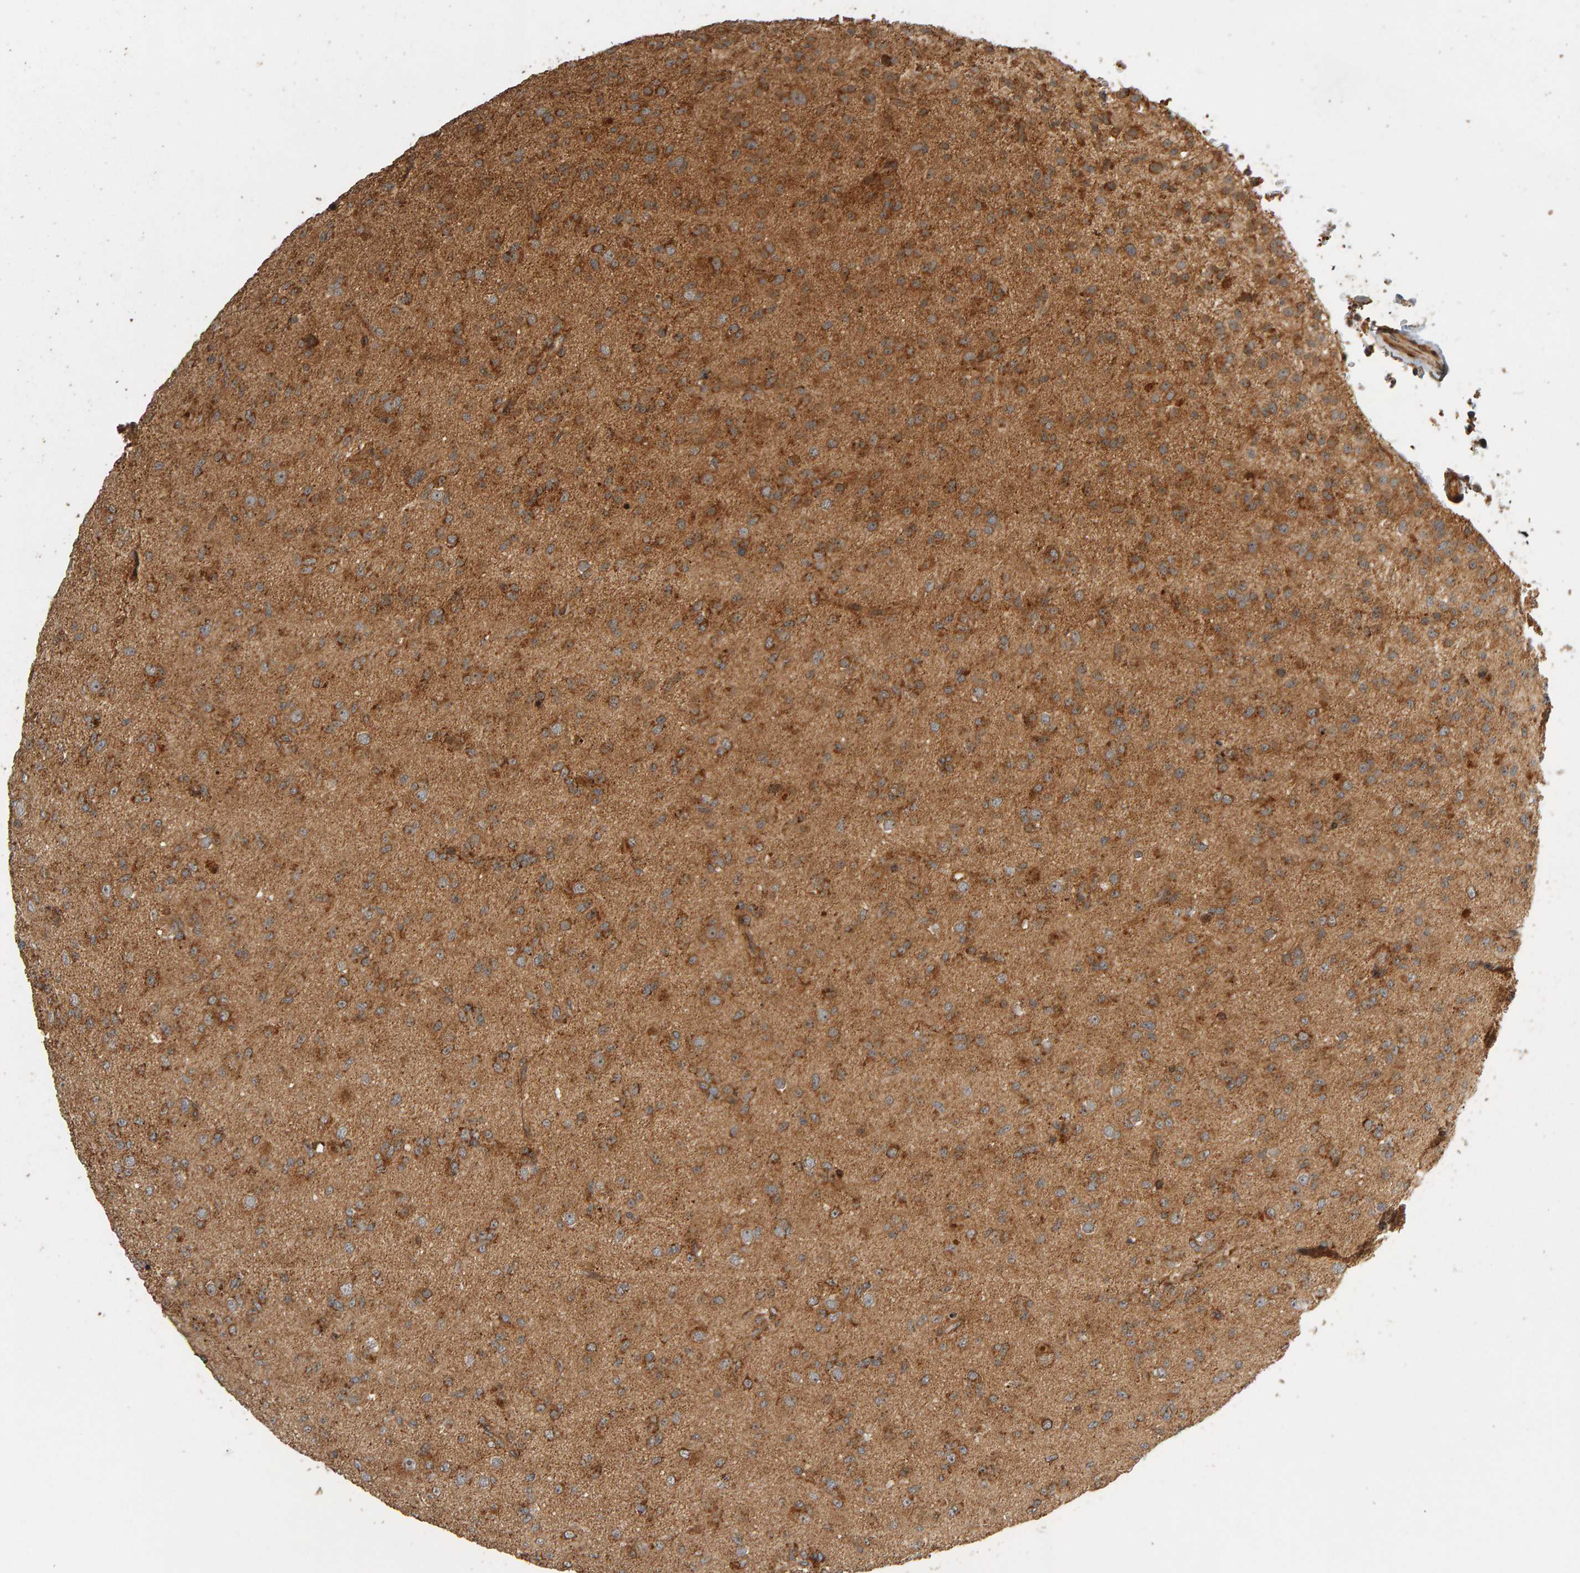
{"staining": {"intensity": "moderate", "quantity": ">75%", "location": "cytoplasmic/membranous"}, "tissue": "glioma", "cell_type": "Tumor cells", "image_type": "cancer", "snomed": [{"axis": "morphology", "description": "Glioma, malignant, Low grade"}, {"axis": "topography", "description": "Brain"}], "caption": "Immunohistochemistry (IHC) image of neoplastic tissue: malignant glioma (low-grade) stained using immunohistochemistry displays medium levels of moderate protein expression localized specifically in the cytoplasmic/membranous of tumor cells, appearing as a cytoplasmic/membranous brown color.", "gene": "ZFAND1", "patient": {"sex": "male", "age": 65}}